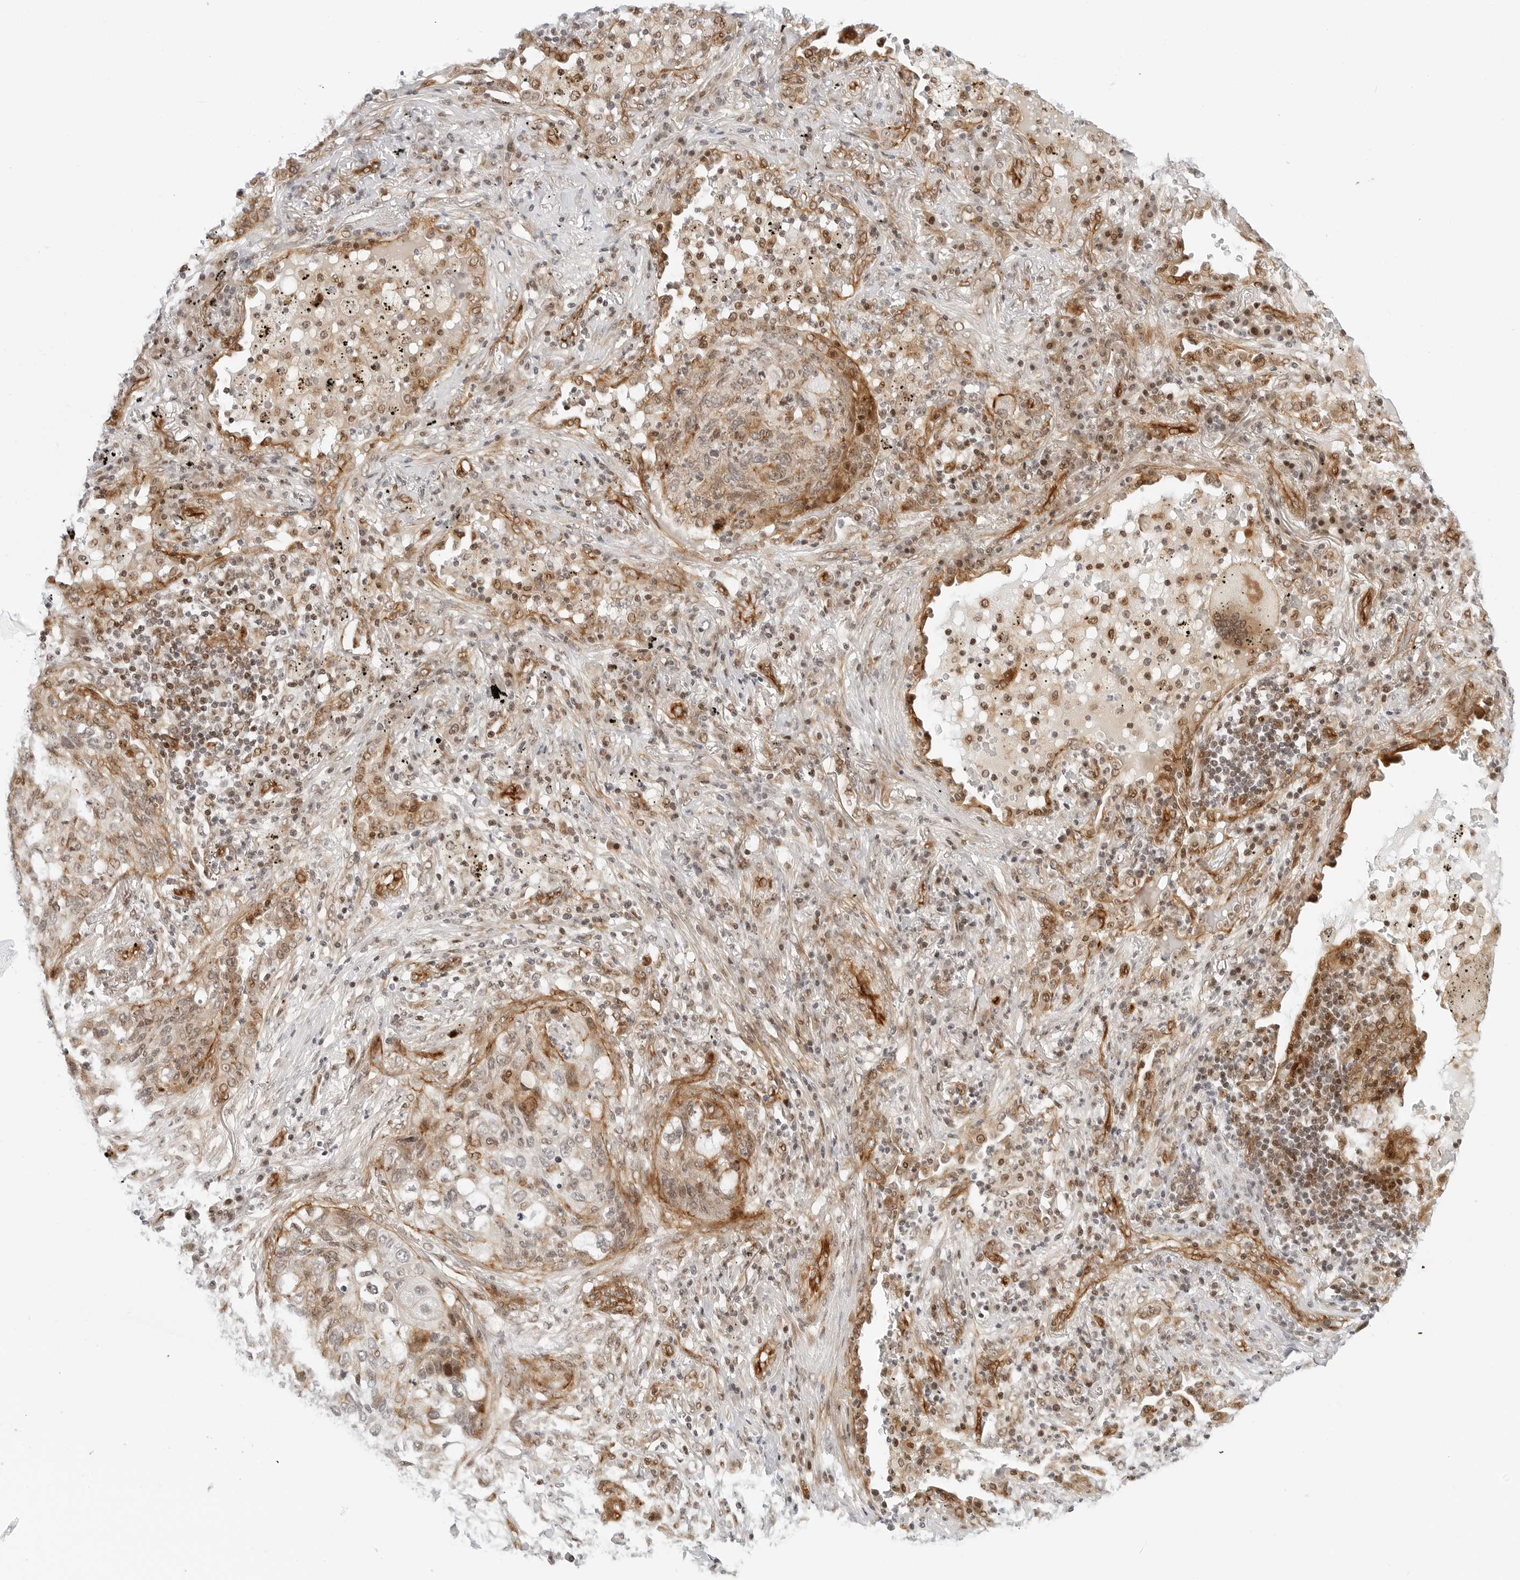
{"staining": {"intensity": "moderate", "quantity": "<25%", "location": "cytoplasmic/membranous,nuclear"}, "tissue": "lung cancer", "cell_type": "Tumor cells", "image_type": "cancer", "snomed": [{"axis": "morphology", "description": "Squamous cell carcinoma, NOS"}, {"axis": "topography", "description": "Lung"}], "caption": "Protein expression analysis of human lung cancer (squamous cell carcinoma) reveals moderate cytoplasmic/membranous and nuclear staining in approximately <25% of tumor cells. The protein is shown in brown color, while the nuclei are stained blue.", "gene": "ZNF613", "patient": {"sex": "female", "age": 63}}